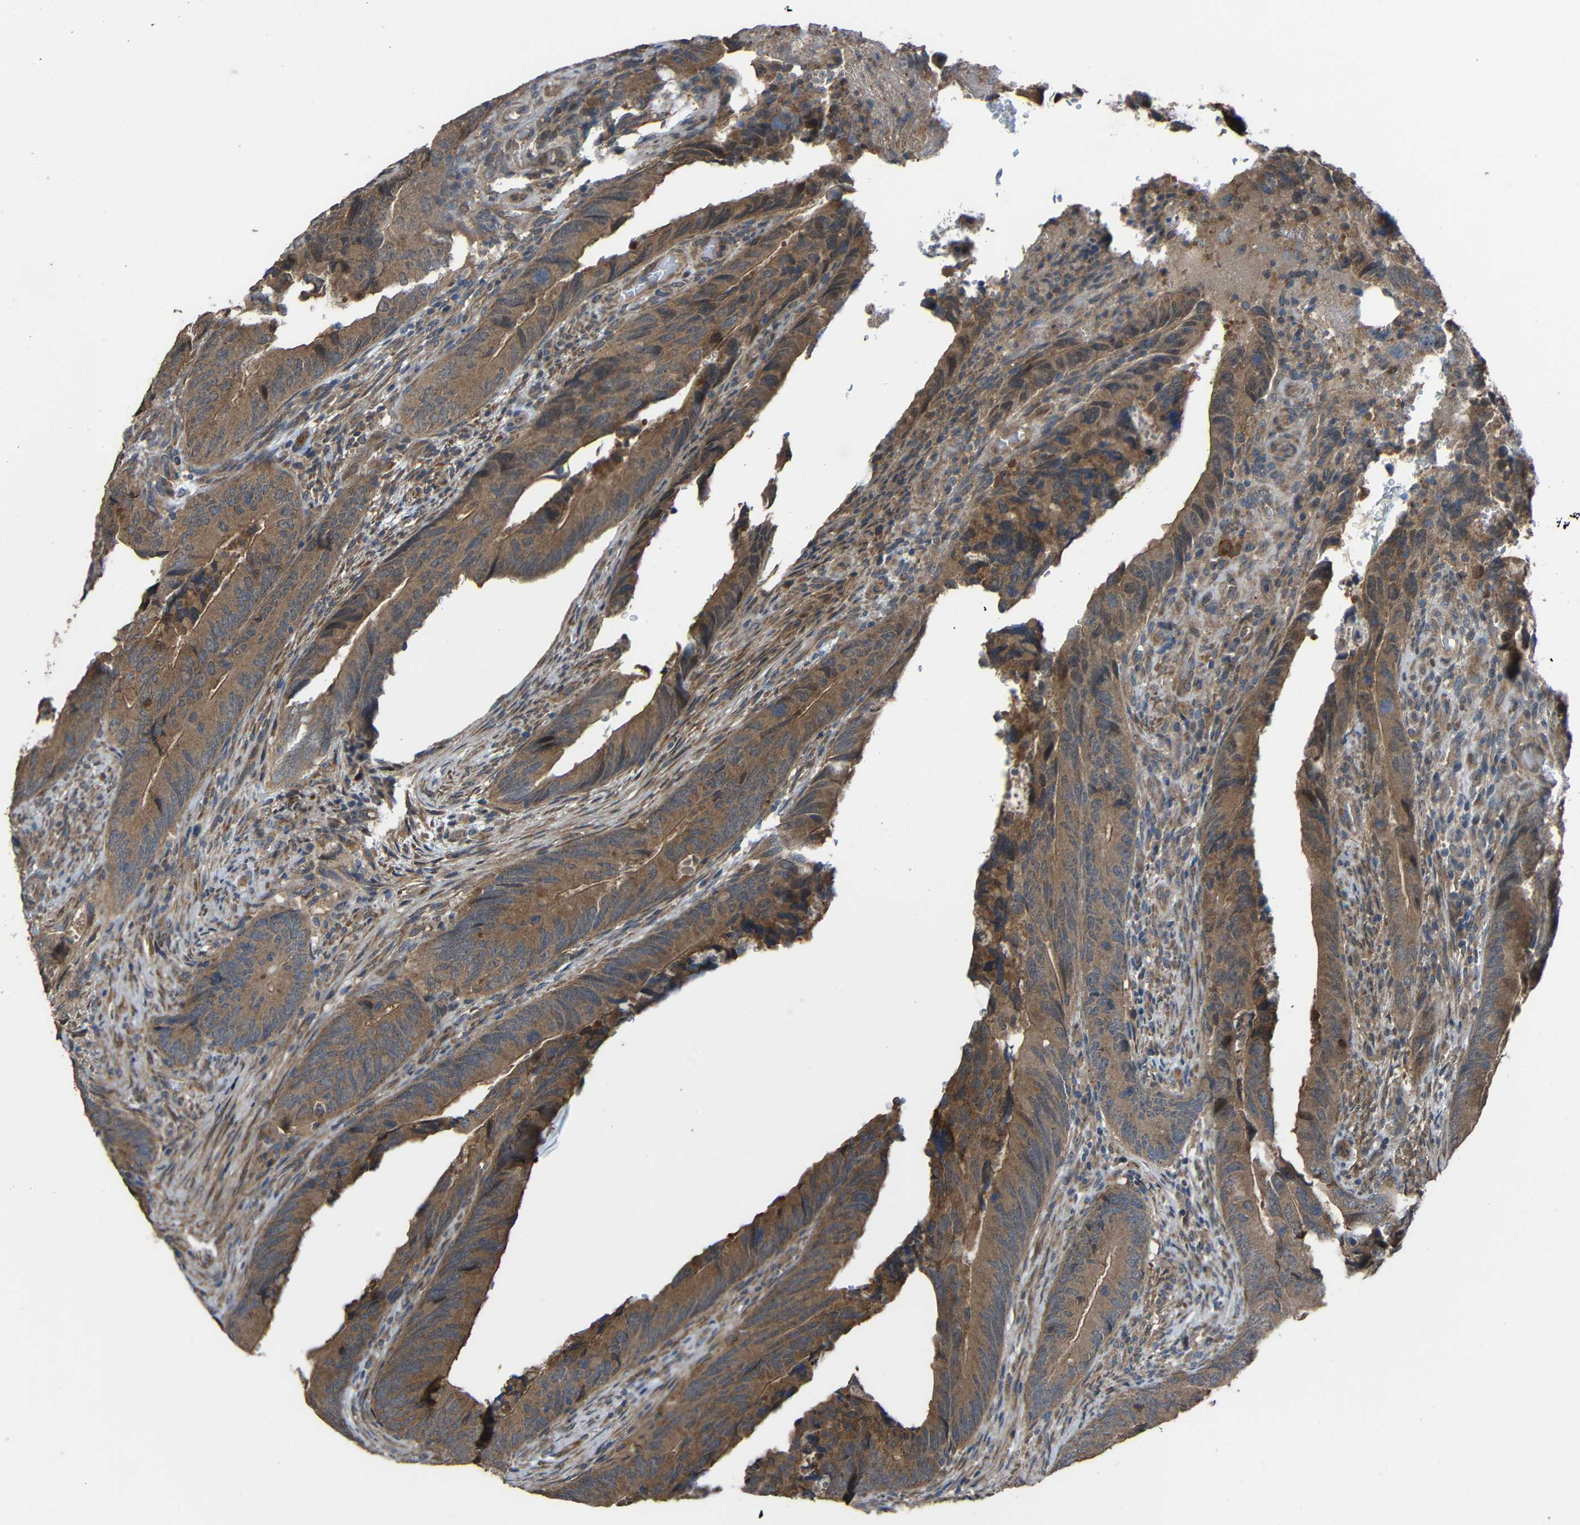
{"staining": {"intensity": "moderate", "quantity": ">75%", "location": "cytoplasmic/membranous"}, "tissue": "colorectal cancer", "cell_type": "Tumor cells", "image_type": "cancer", "snomed": [{"axis": "morphology", "description": "Normal tissue, NOS"}, {"axis": "morphology", "description": "Adenocarcinoma, NOS"}, {"axis": "topography", "description": "Colon"}], "caption": "Brown immunohistochemical staining in human colorectal cancer displays moderate cytoplasmic/membranous staining in approximately >75% of tumor cells.", "gene": "CHST9", "patient": {"sex": "male", "age": 56}}